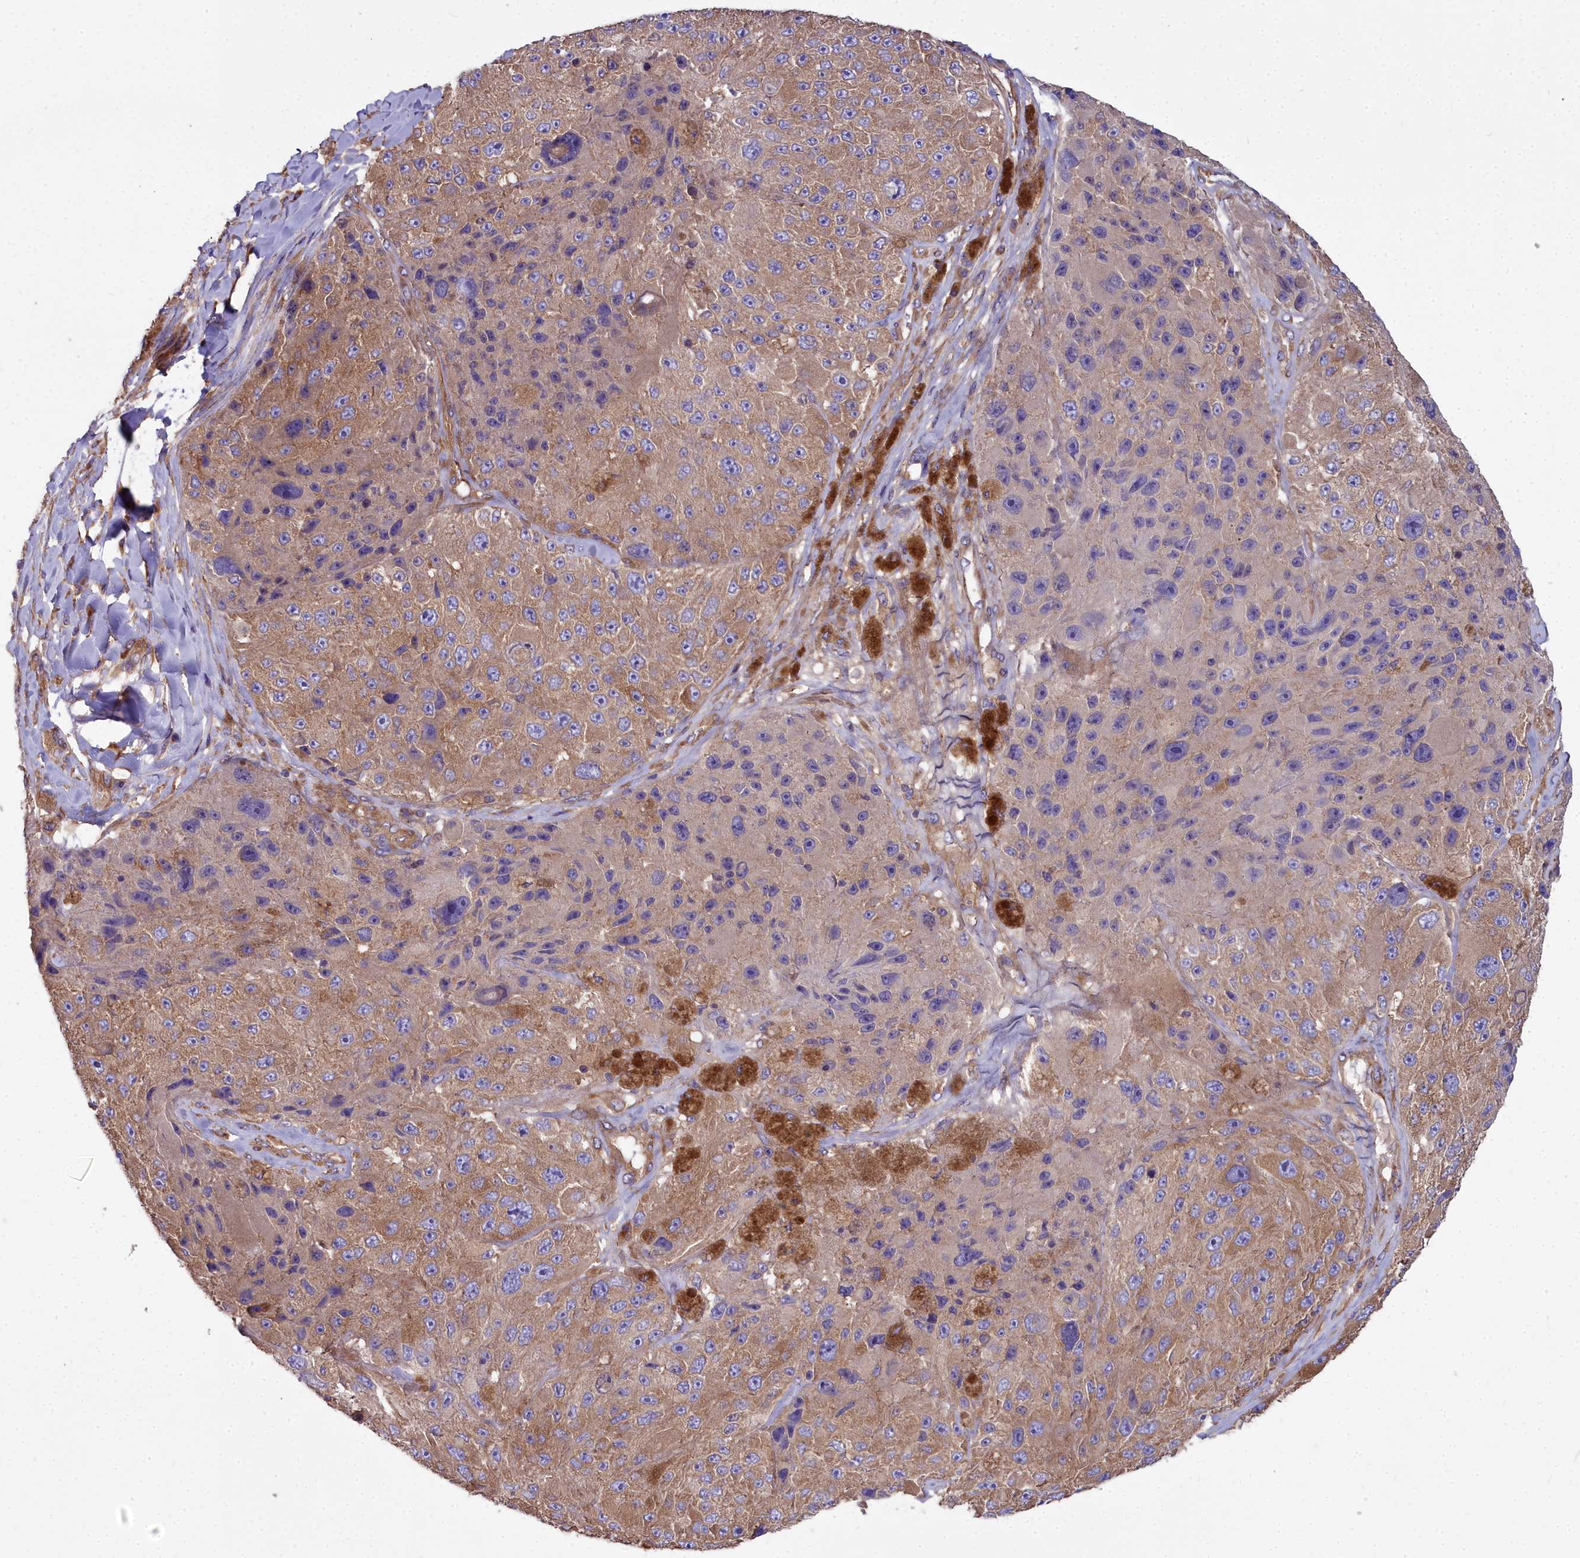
{"staining": {"intensity": "moderate", "quantity": ">75%", "location": "cytoplasmic/membranous"}, "tissue": "melanoma", "cell_type": "Tumor cells", "image_type": "cancer", "snomed": [{"axis": "morphology", "description": "Malignant melanoma, Metastatic site"}, {"axis": "topography", "description": "Lymph node"}], "caption": "Malignant melanoma (metastatic site) stained for a protein (brown) shows moderate cytoplasmic/membranous positive staining in about >75% of tumor cells.", "gene": "DCTN3", "patient": {"sex": "male", "age": 62}}